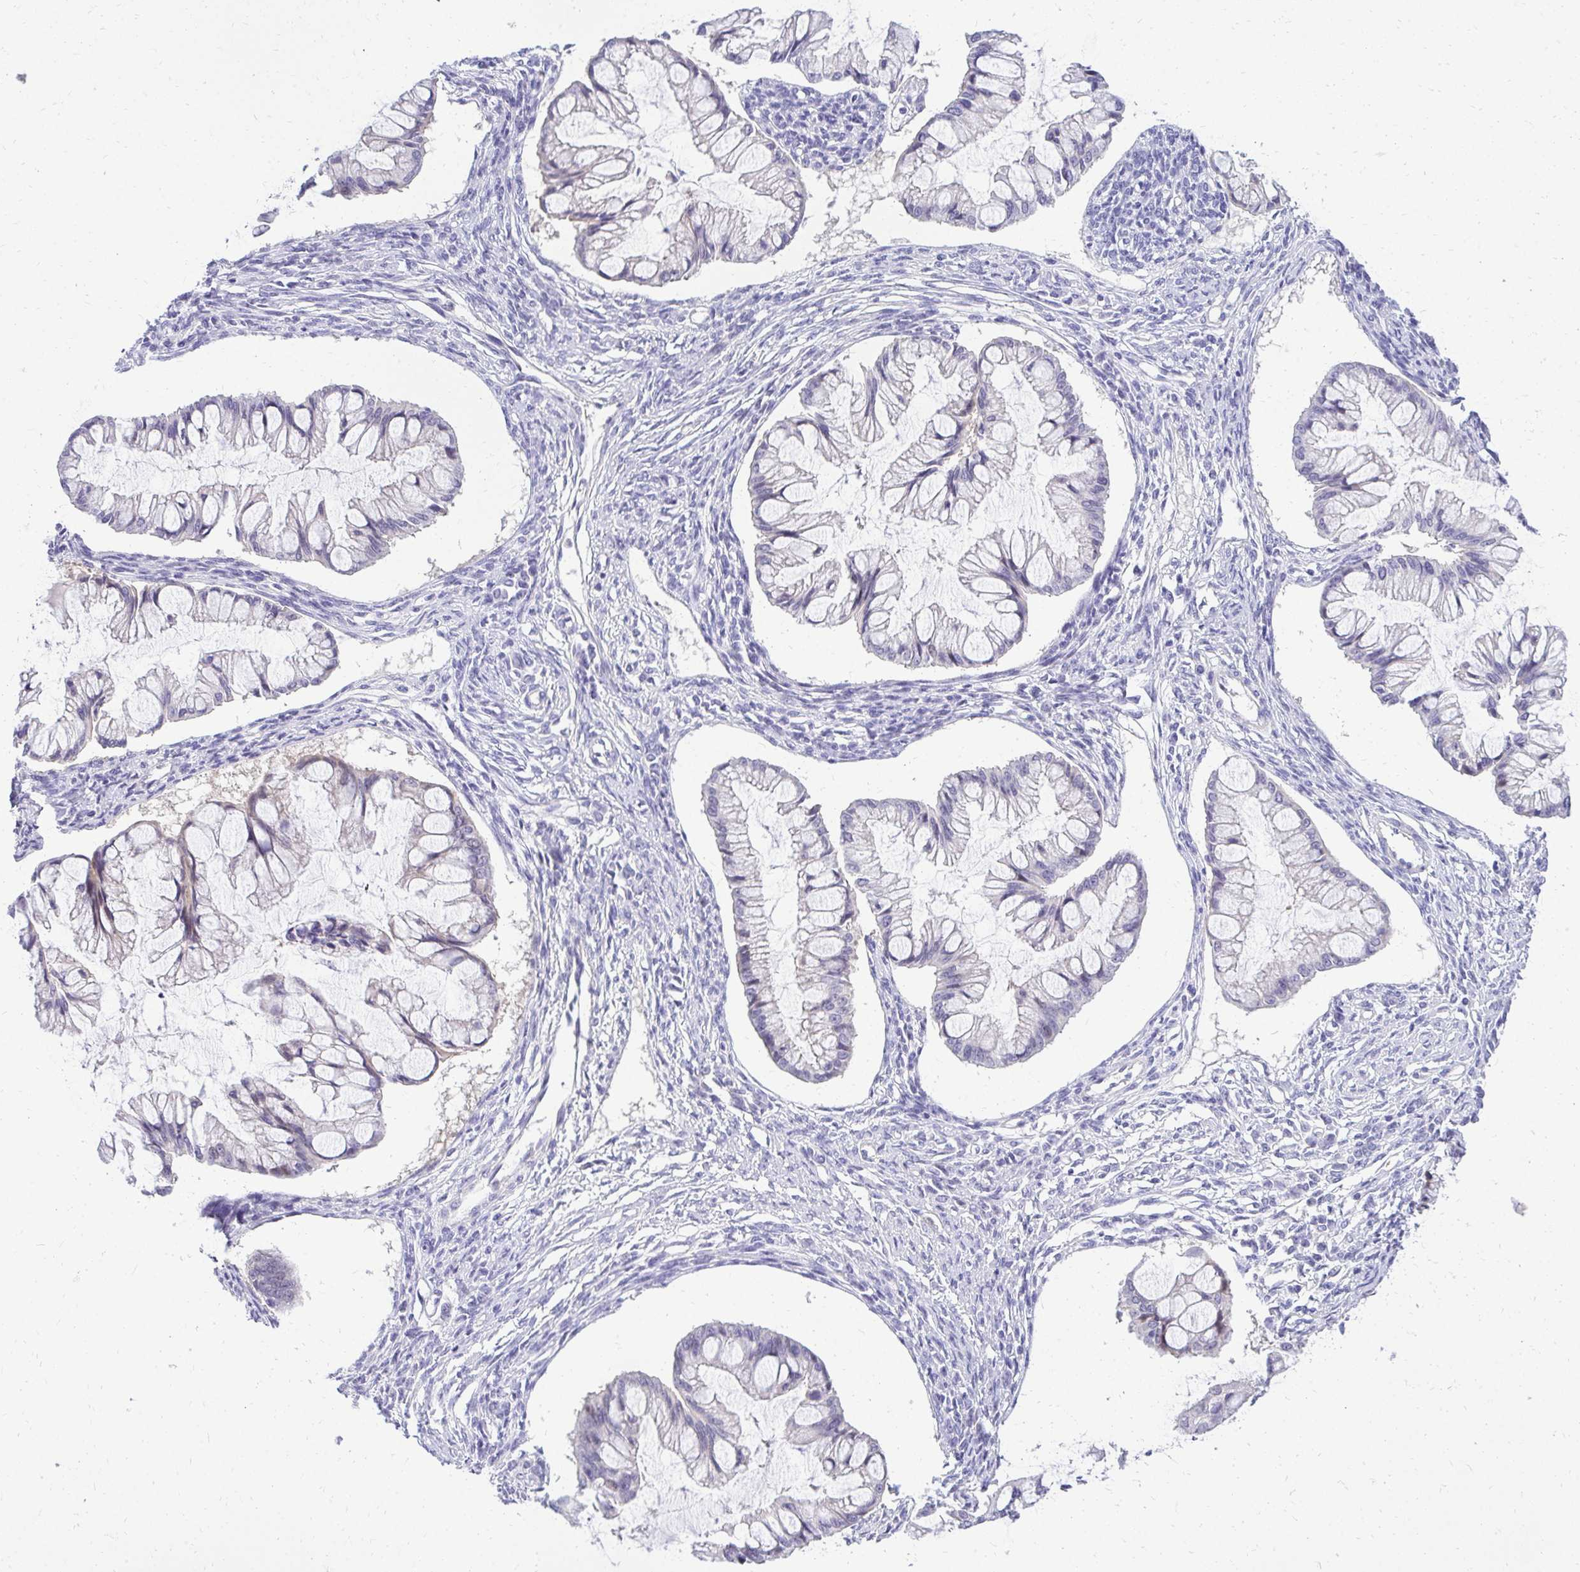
{"staining": {"intensity": "negative", "quantity": "none", "location": "none"}, "tissue": "ovarian cancer", "cell_type": "Tumor cells", "image_type": "cancer", "snomed": [{"axis": "morphology", "description": "Cystadenocarcinoma, mucinous, NOS"}, {"axis": "topography", "description": "Ovary"}], "caption": "Immunohistochemical staining of ovarian mucinous cystadenocarcinoma reveals no significant staining in tumor cells.", "gene": "ZSWIM9", "patient": {"sex": "female", "age": 73}}